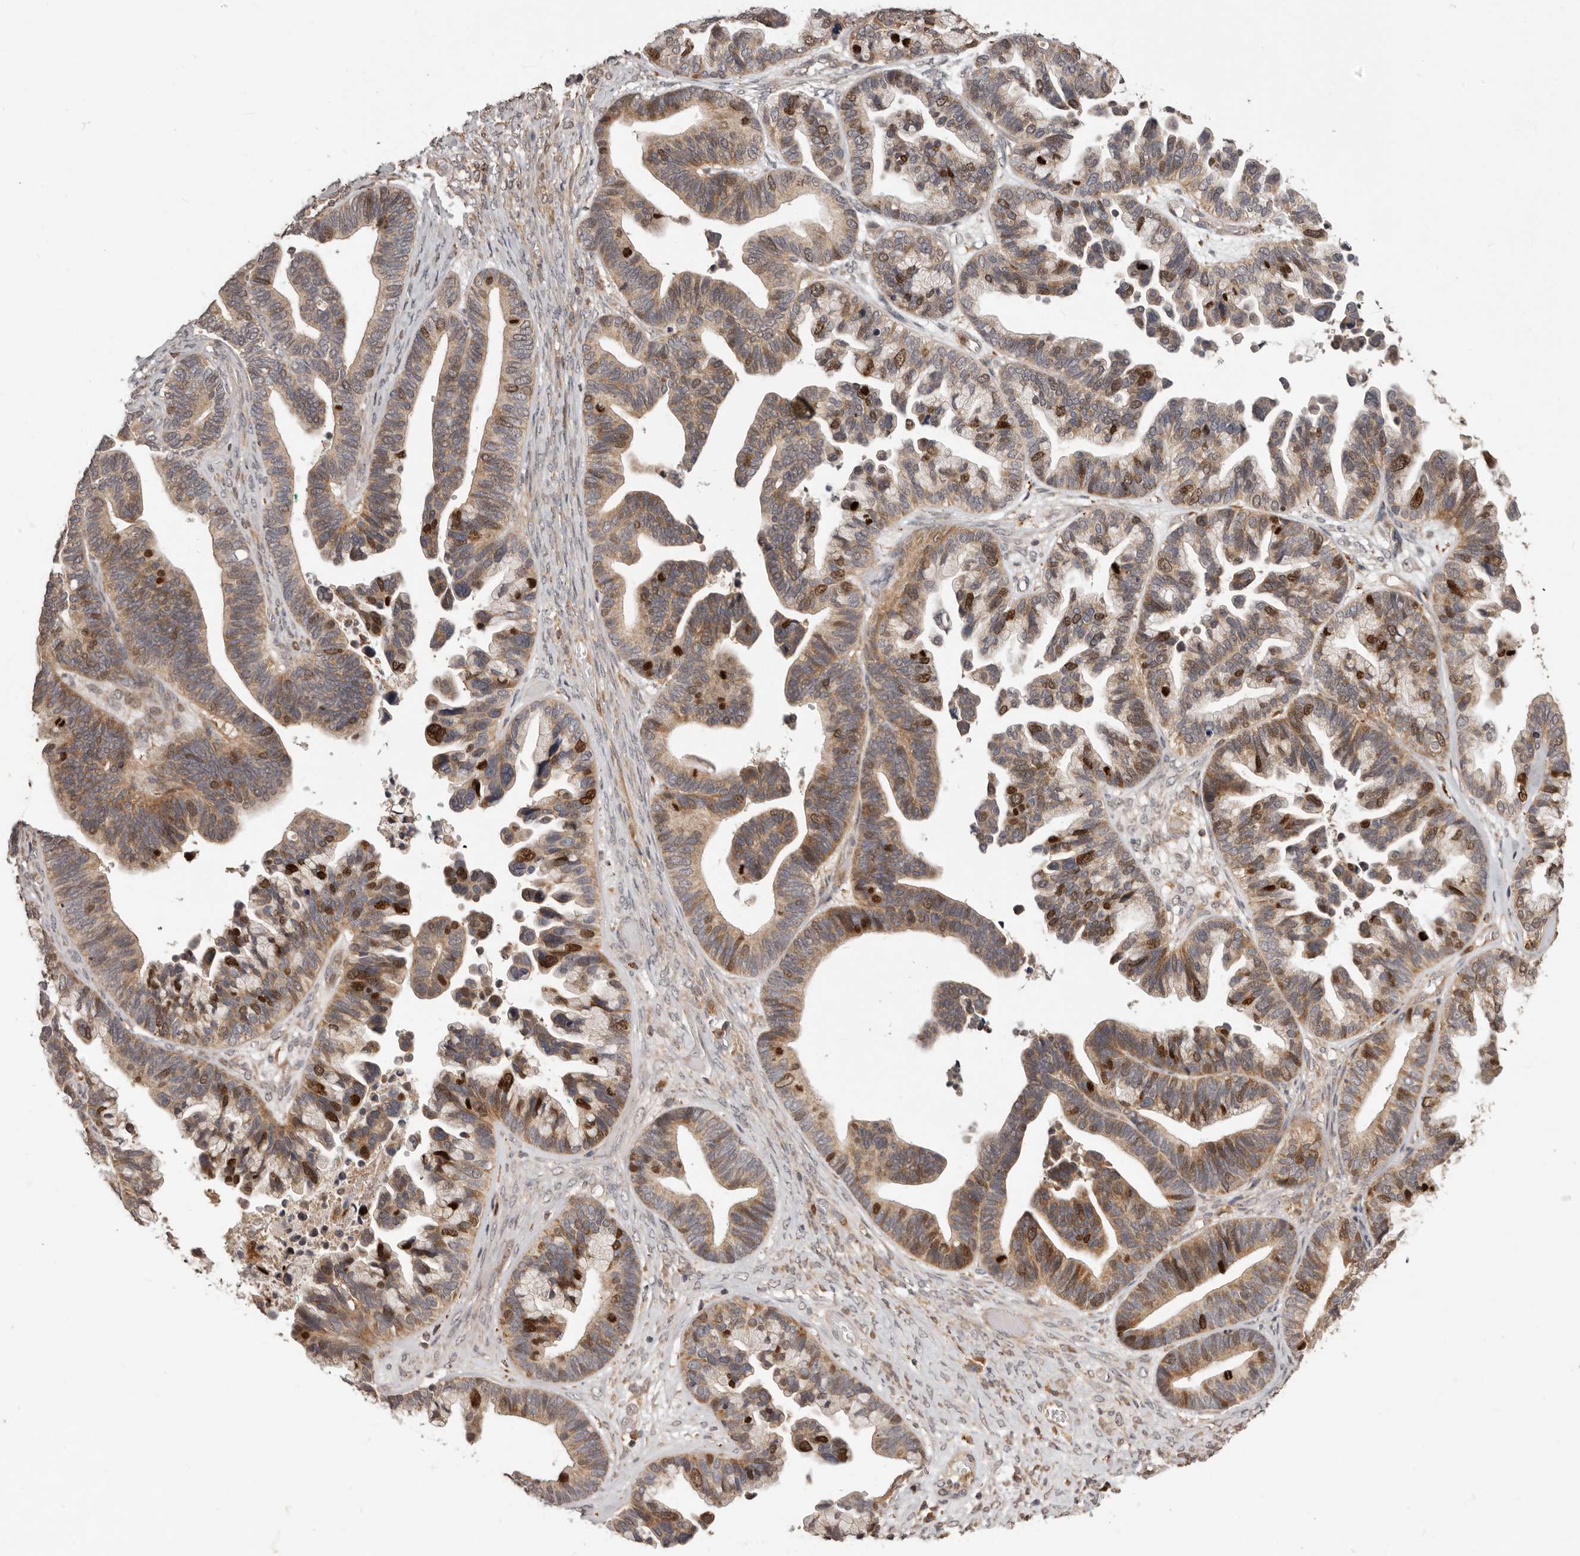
{"staining": {"intensity": "strong", "quantity": "25%-75%", "location": "cytoplasmic/membranous,nuclear"}, "tissue": "ovarian cancer", "cell_type": "Tumor cells", "image_type": "cancer", "snomed": [{"axis": "morphology", "description": "Cystadenocarcinoma, serous, NOS"}, {"axis": "topography", "description": "Ovary"}], "caption": "Protein expression analysis of ovarian cancer (serous cystadenocarcinoma) reveals strong cytoplasmic/membranous and nuclear staining in about 25%-75% of tumor cells.", "gene": "RNF187", "patient": {"sex": "female", "age": 56}}